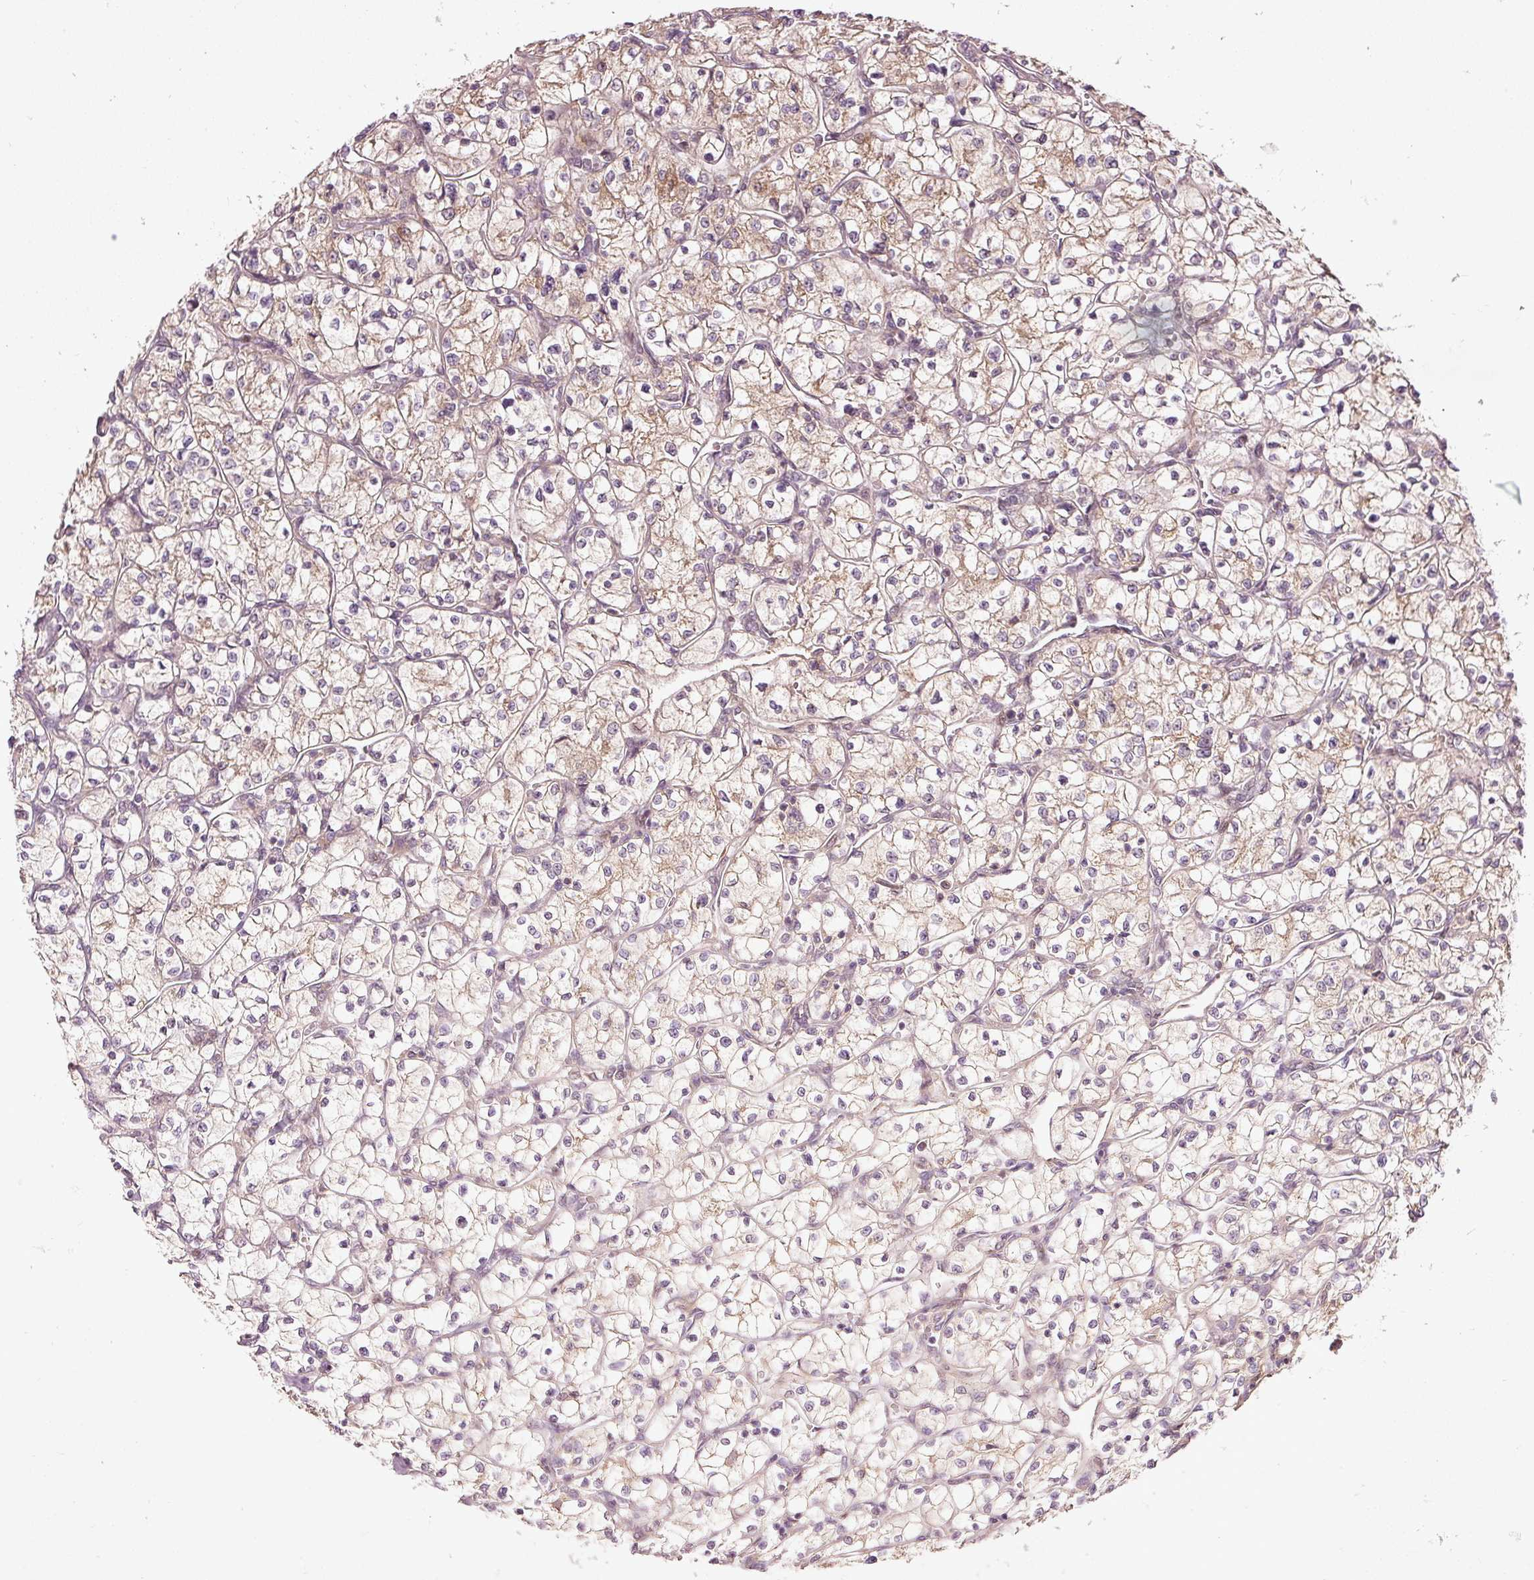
{"staining": {"intensity": "negative", "quantity": "none", "location": "none"}, "tissue": "renal cancer", "cell_type": "Tumor cells", "image_type": "cancer", "snomed": [{"axis": "morphology", "description": "Adenocarcinoma, NOS"}, {"axis": "topography", "description": "Kidney"}], "caption": "Immunohistochemical staining of renal adenocarcinoma exhibits no significant positivity in tumor cells. The staining is performed using DAB brown chromogen with nuclei counter-stained in using hematoxylin.", "gene": "PCDHB1", "patient": {"sex": "female", "age": 64}}